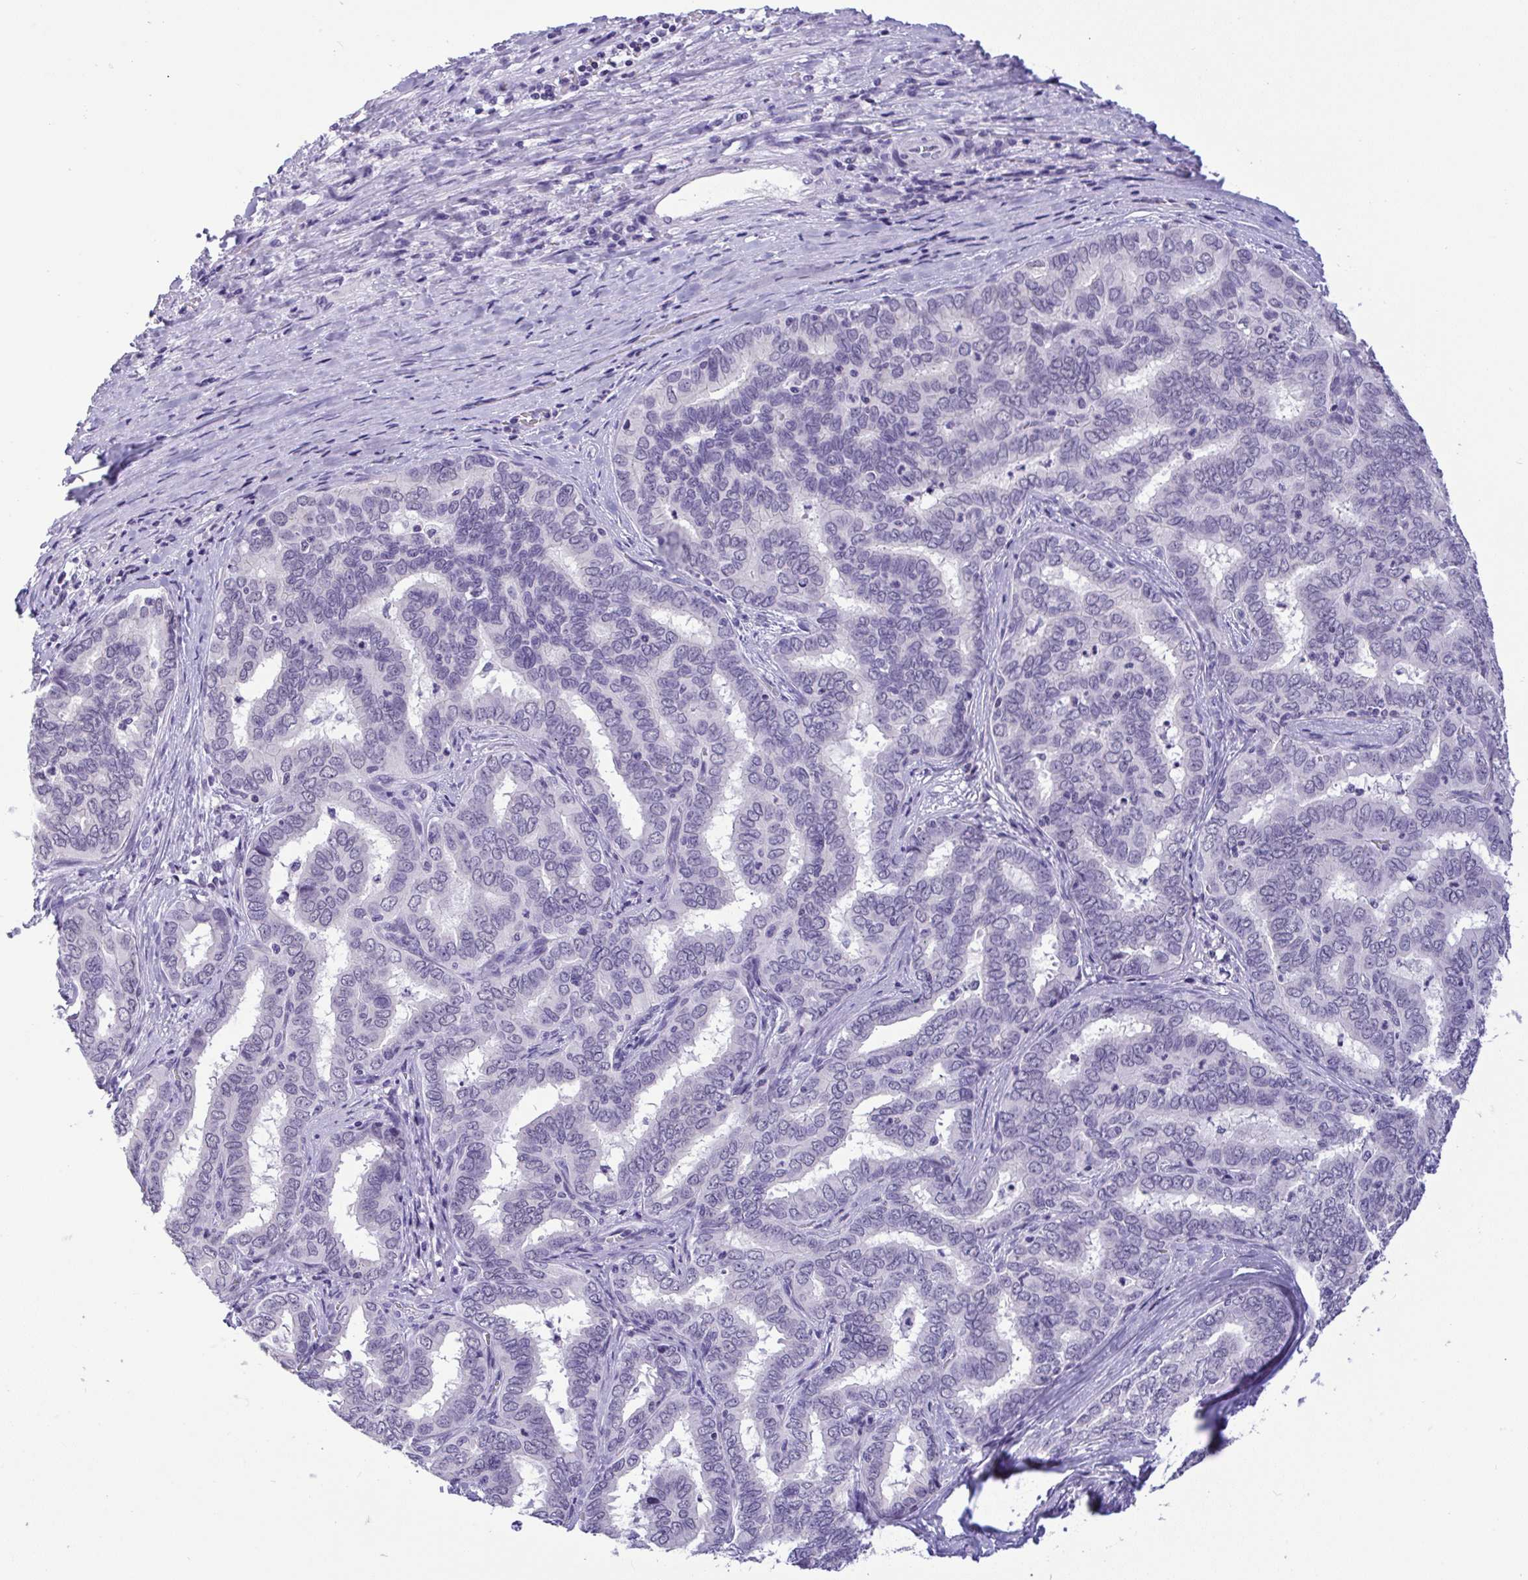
{"staining": {"intensity": "negative", "quantity": "none", "location": "none"}, "tissue": "liver cancer", "cell_type": "Tumor cells", "image_type": "cancer", "snomed": [{"axis": "morphology", "description": "Cholangiocarcinoma"}, {"axis": "topography", "description": "Liver"}], "caption": "High power microscopy histopathology image of an IHC image of liver cancer, revealing no significant positivity in tumor cells.", "gene": "YBX2", "patient": {"sex": "female", "age": 64}}